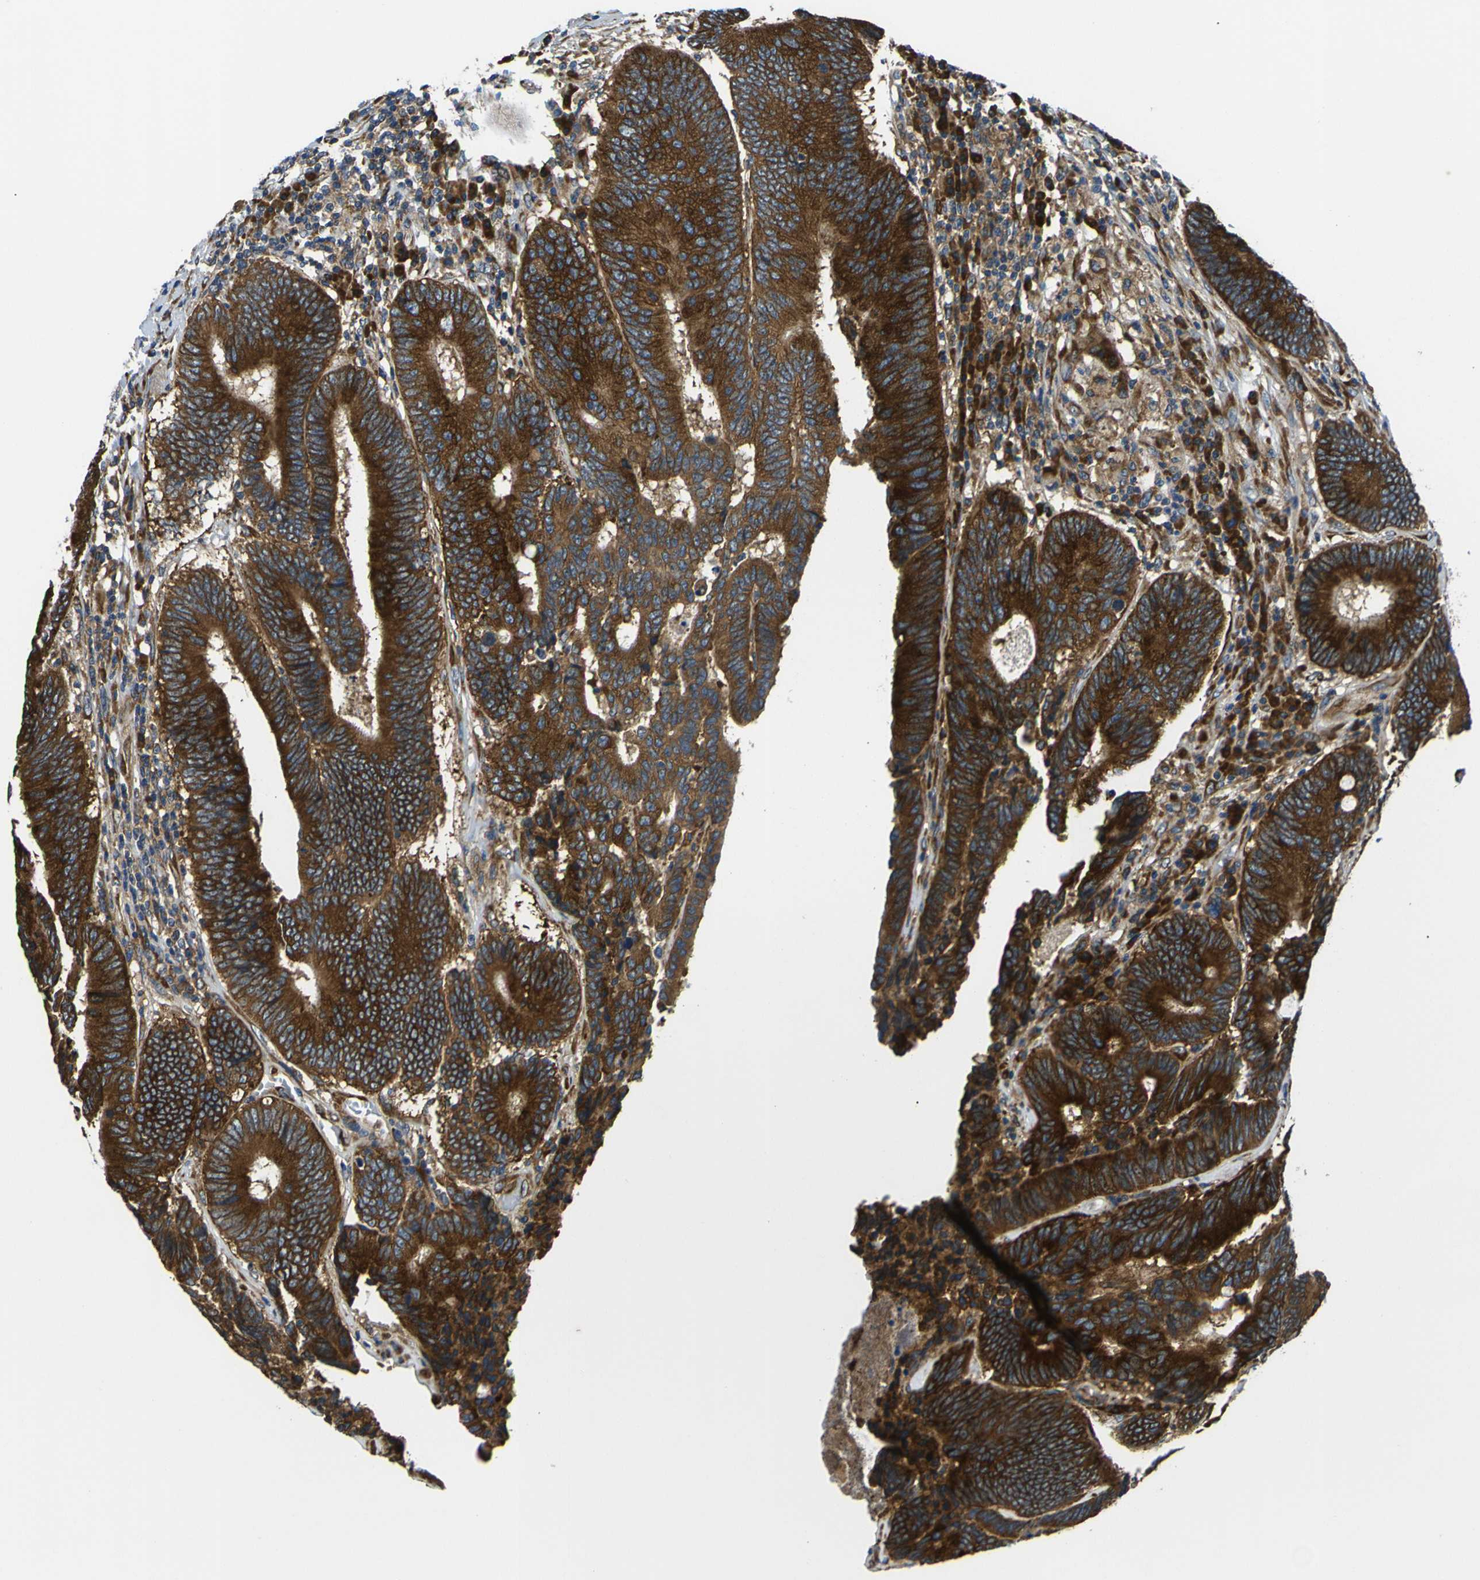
{"staining": {"intensity": "strong", "quantity": ">75%", "location": "cytoplasmic/membranous"}, "tissue": "colorectal cancer", "cell_type": "Tumor cells", "image_type": "cancer", "snomed": [{"axis": "morphology", "description": "Adenocarcinoma, NOS"}, {"axis": "topography", "description": "Colon"}], "caption": "Human adenocarcinoma (colorectal) stained with a brown dye exhibits strong cytoplasmic/membranous positive staining in approximately >75% of tumor cells.", "gene": "RPSA", "patient": {"sex": "female", "age": 78}}